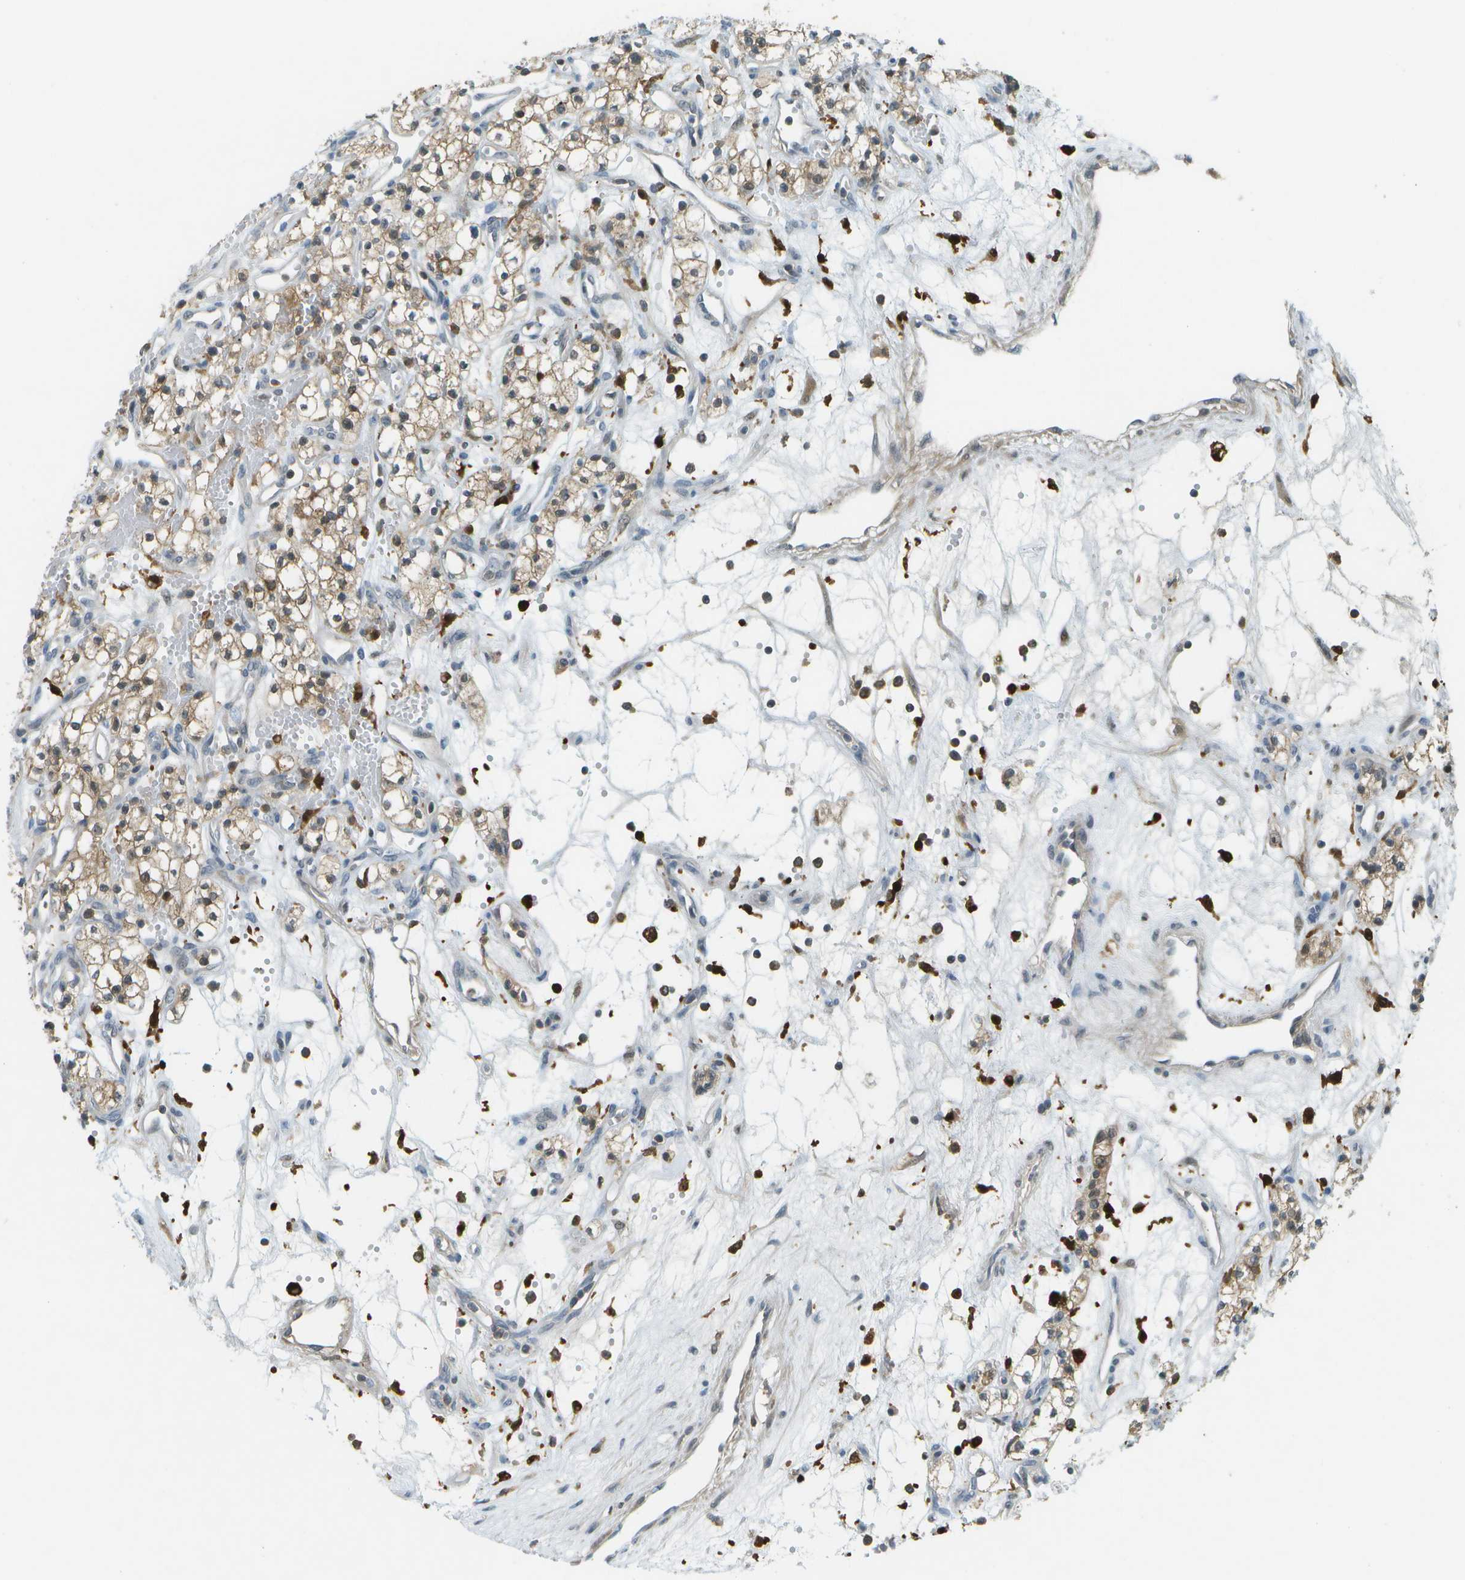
{"staining": {"intensity": "moderate", "quantity": ">75%", "location": "cytoplasmic/membranous"}, "tissue": "renal cancer", "cell_type": "Tumor cells", "image_type": "cancer", "snomed": [{"axis": "morphology", "description": "Adenocarcinoma, NOS"}, {"axis": "topography", "description": "Kidney"}], "caption": "IHC (DAB) staining of renal cancer (adenocarcinoma) displays moderate cytoplasmic/membranous protein positivity in approximately >75% of tumor cells. Using DAB (3,3'-diaminobenzidine) (brown) and hematoxylin (blue) stains, captured at high magnification using brightfield microscopy.", "gene": "CDH23", "patient": {"sex": "male", "age": 59}}